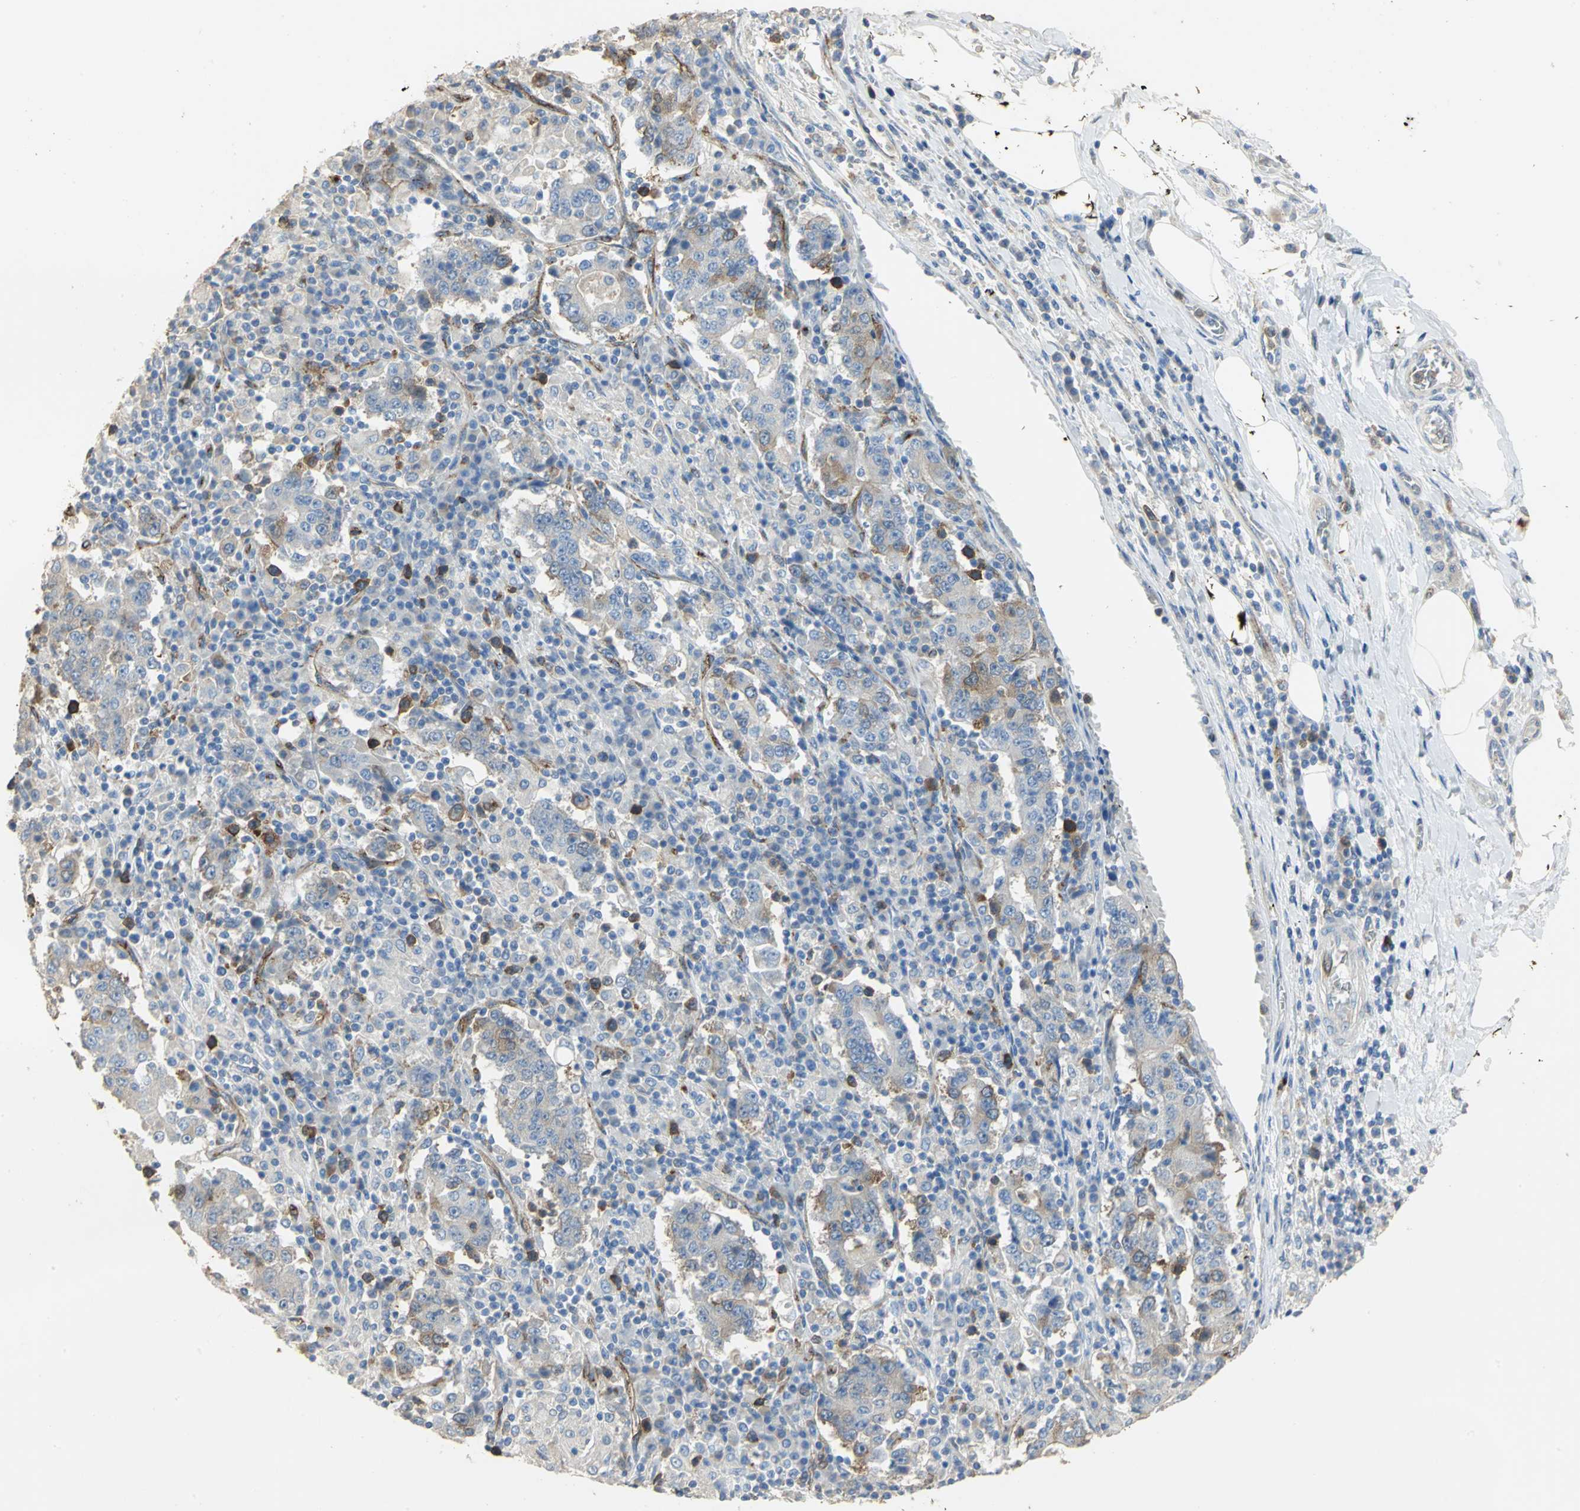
{"staining": {"intensity": "moderate", "quantity": "<25%", "location": "cytoplasmic/membranous"}, "tissue": "stomach cancer", "cell_type": "Tumor cells", "image_type": "cancer", "snomed": [{"axis": "morphology", "description": "Normal tissue, NOS"}, {"axis": "morphology", "description": "Adenocarcinoma, NOS"}, {"axis": "topography", "description": "Stomach, upper"}, {"axis": "topography", "description": "Stomach"}], "caption": "A brown stain shows moderate cytoplasmic/membranous positivity of a protein in adenocarcinoma (stomach) tumor cells. (DAB (3,3'-diaminobenzidine) IHC, brown staining for protein, blue staining for nuclei).", "gene": "DLGAP5", "patient": {"sex": "male", "age": 59}}